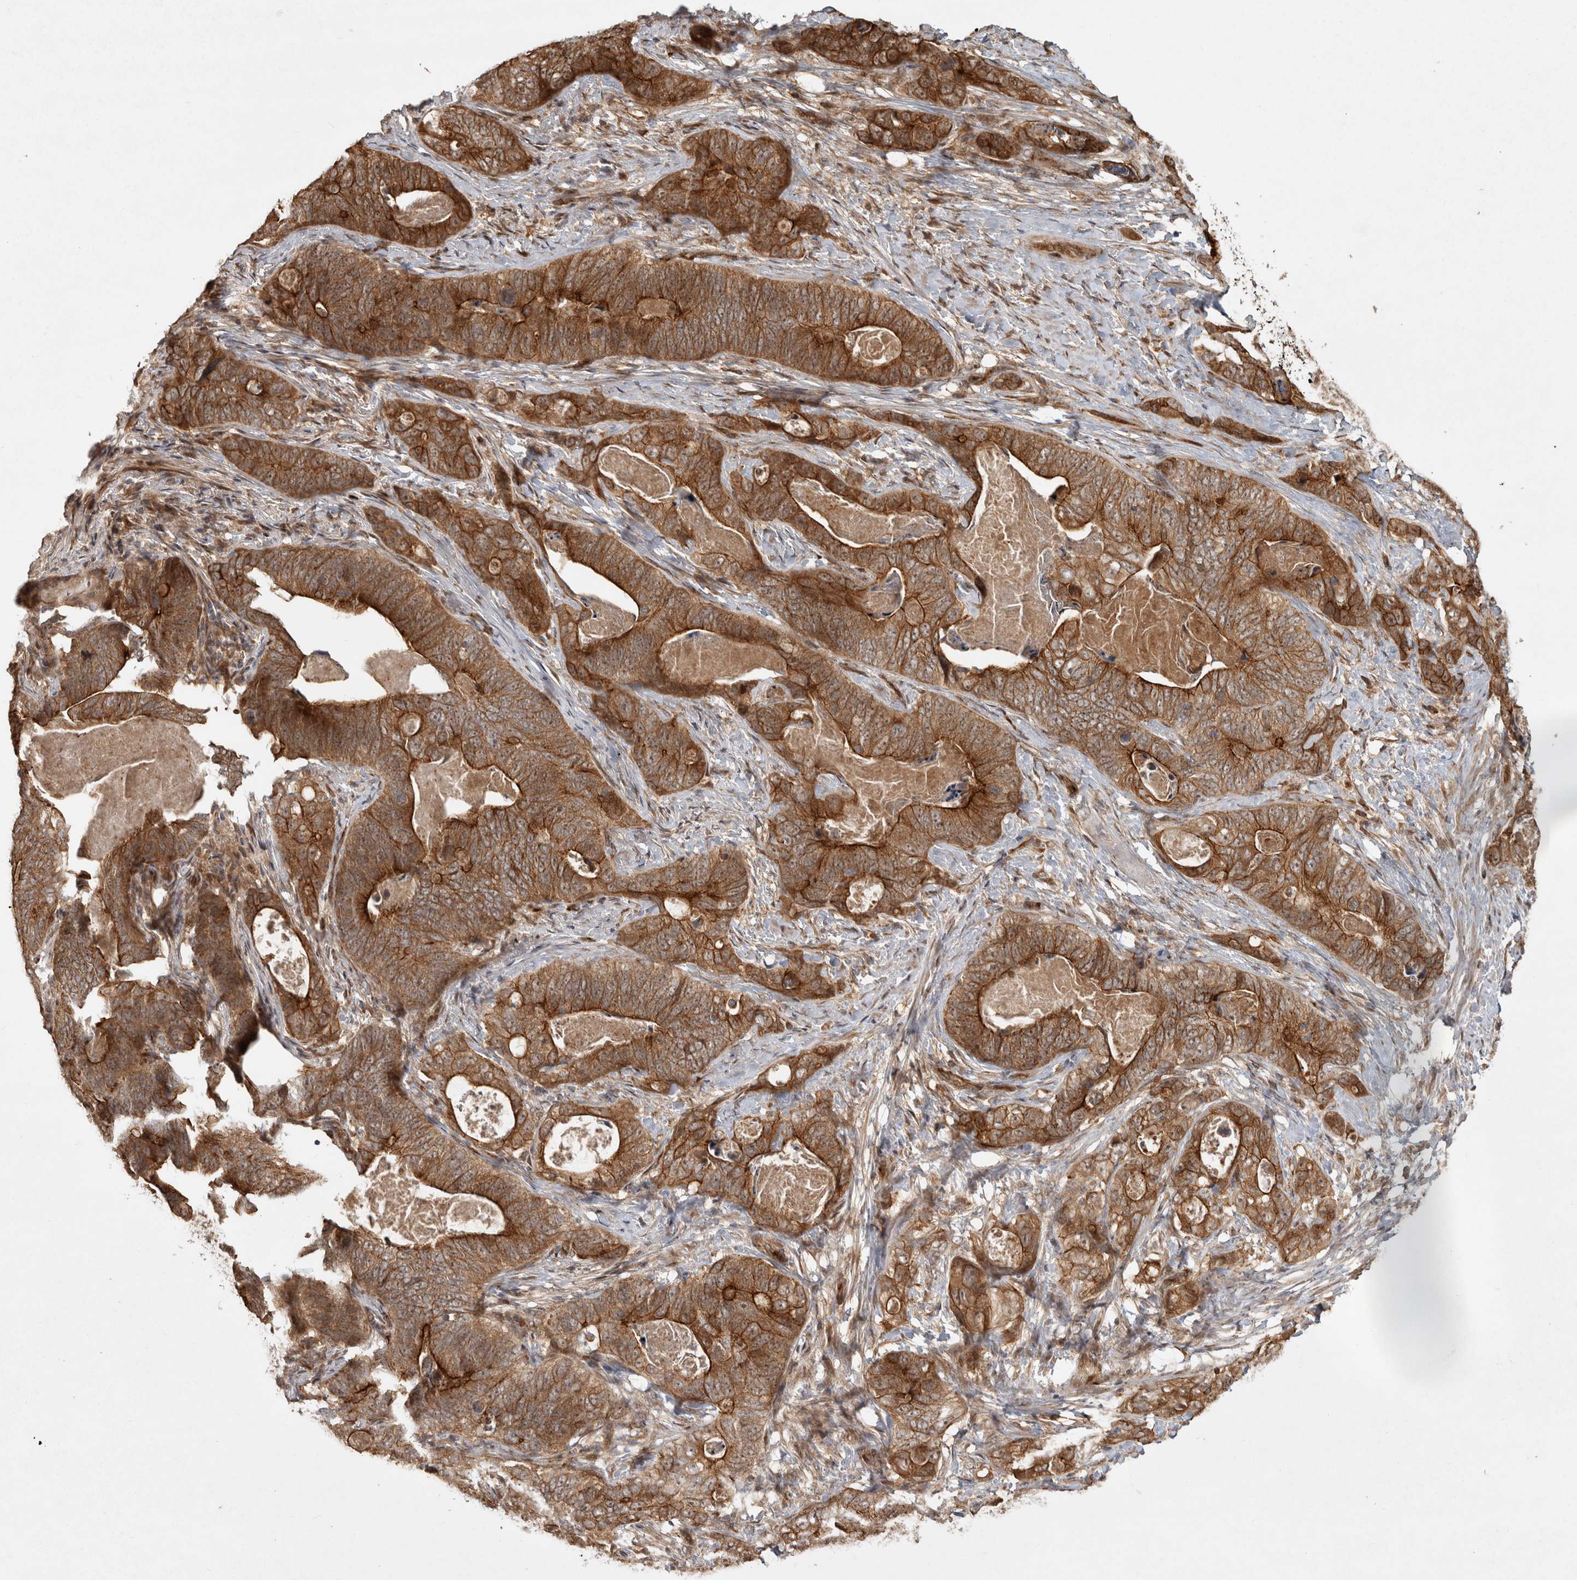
{"staining": {"intensity": "strong", "quantity": ">75%", "location": "cytoplasmic/membranous"}, "tissue": "stomach cancer", "cell_type": "Tumor cells", "image_type": "cancer", "snomed": [{"axis": "morphology", "description": "Normal tissue, NOS"}, {"axis": "morphology", "description": "Adenocarcinoma, NOS"}, {"axis": "topography", "description": "Stomach"}], "caption": "Tumor cells reveal strong cytoplasmic/membranous staining in approximately >75% of cells in stomach cancer. (DAB (3,3'-diaminobenzidine) IHC with brightfield microscopy, high magnification).", "gene": "CAMSAP2", "patient": {"sex": "female", "age": 89}}